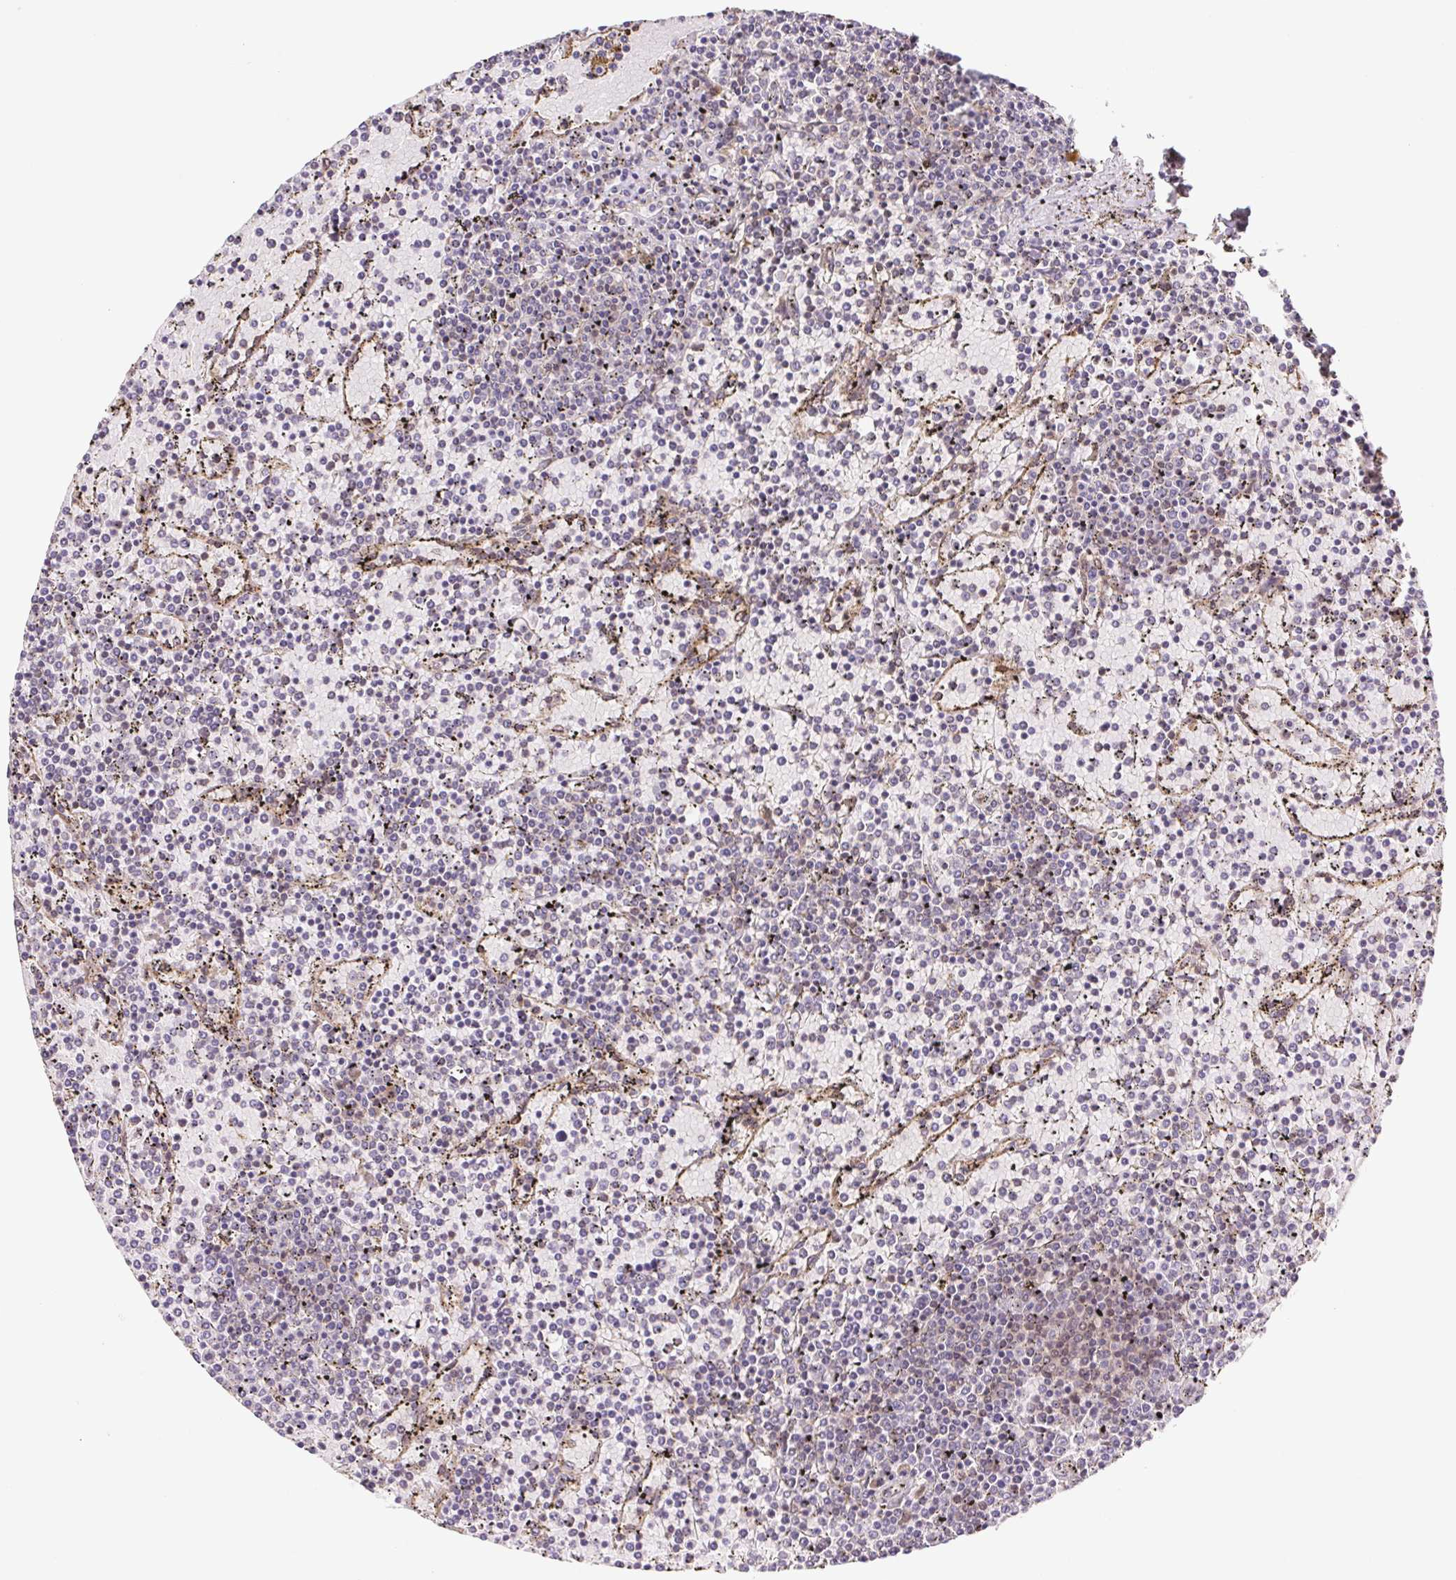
{"staining": {"intensity": "negative", "quantity": "none", "location": "none"}, "tissue": "lymphoma", "cell_type": "Tumor cells", "image_type": "cancer", "snomed": [{"axis": "morphology", "description": "Malignant lymphoma, non-Hodgkin's type, Low grade"}, {"axis": "topography", "description": "Spleen"}], "caption": "An immunohistochemistry (IHC) photomicrograph of low-grade malignant lymphoma, non-Hodgkin's type is shown. There is no staining in tumor cells of low-grade malignant lymphoma, non-Hodgkin's type.", "gene": "LYPD5", "patient": {"sex": "female", "age": 77}}